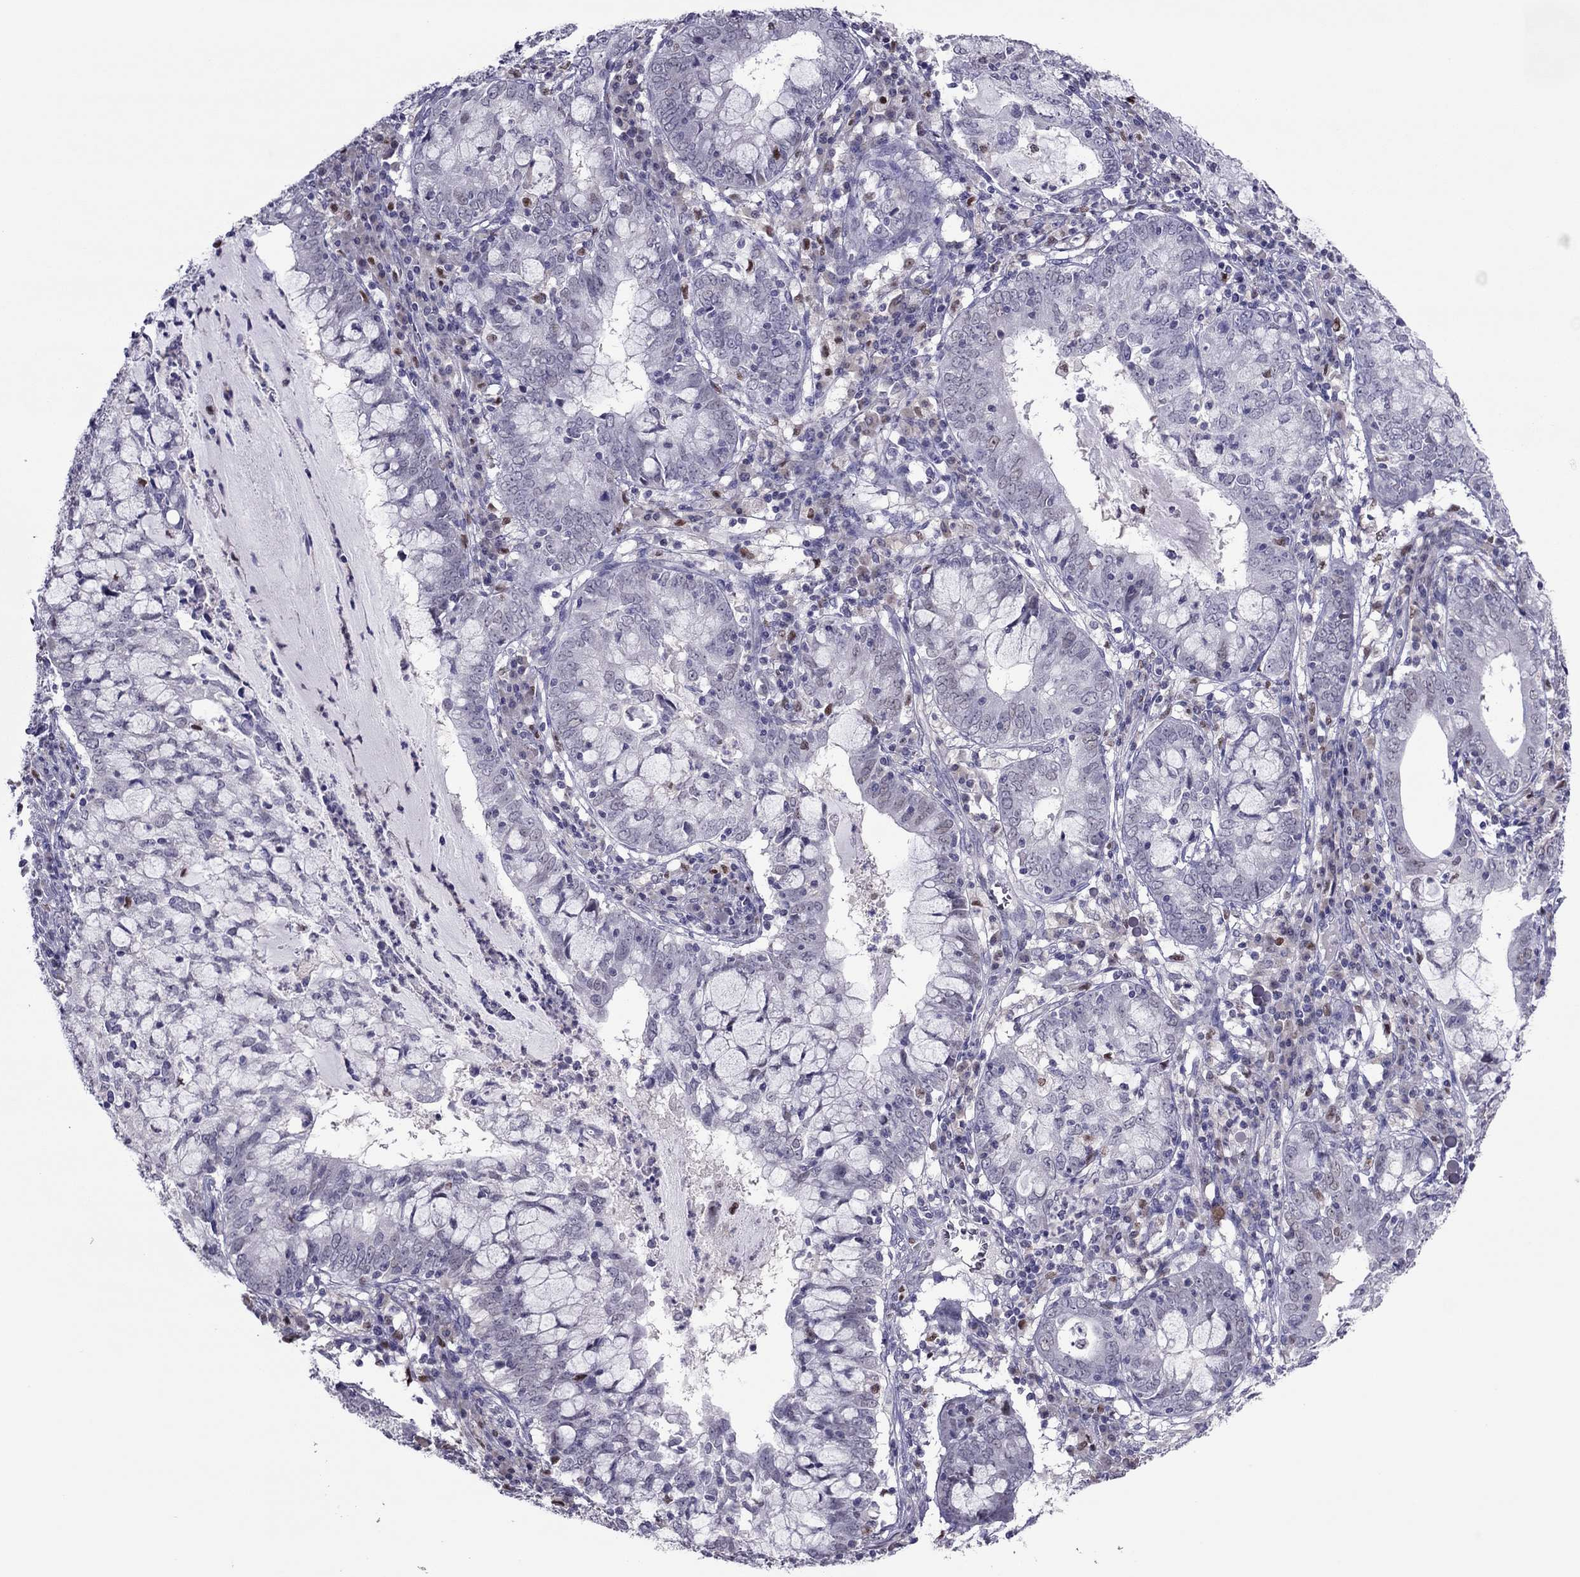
{"staining": {"intensity": "negative", "quantity": "none", "location": "none"}, "tissue": "cervical cancer", "cell_type": "Tumor cells", "image_type": "cancer", "snomed": [{"axis": "morphology", "description": "Adenocarcinoma, NOS"}, {"axis": "topography", "description": "Cervix"}], "caption": "A photomicrograph of human cervical adenocarcinoma is negative for staining in tumor cells.", "gene": "SPINT3", "patient": {"sex": "female", "age": 40}}